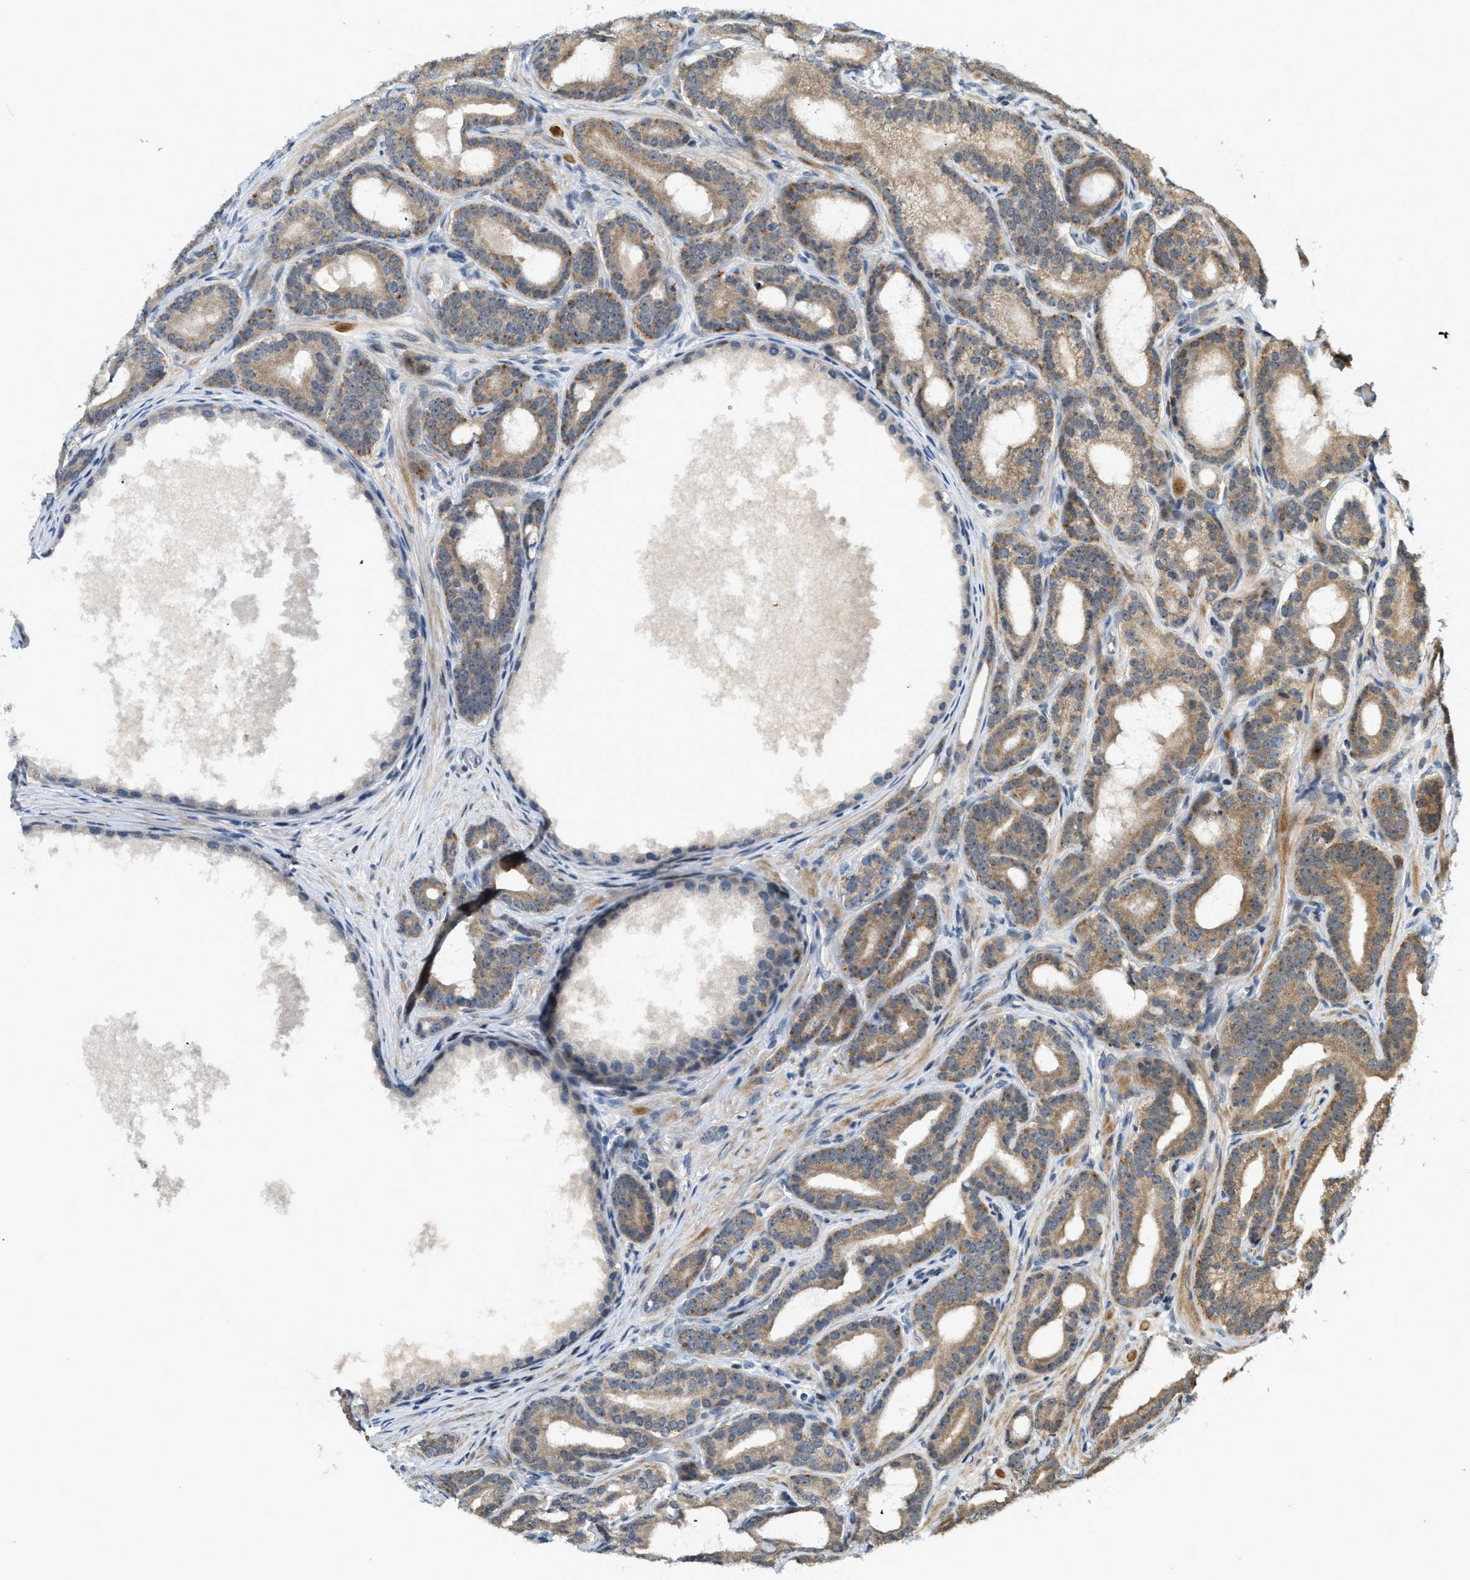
{"staining": {"intensity": "moderate", "quantity": ">75%", "location": "cytoplasmic/membranous"}, "tissue": "prostate cancer", "cell_type": "Tumor cells", "image_type": "cancer", "snomed": [{"axis": "morphology", "description": "Adenocarcinoma, High grade"}, {"axis": "topography", "description": "Prostate"}], "caption": "About >75% of tumor cells in prostate cancer reveal moderate cytoplasmic/membranous protein positivity as visualized by brown immunohistochemical staining.", "gene": "TRAPPC14", "patient": {"sex": "male", "age": 60}}